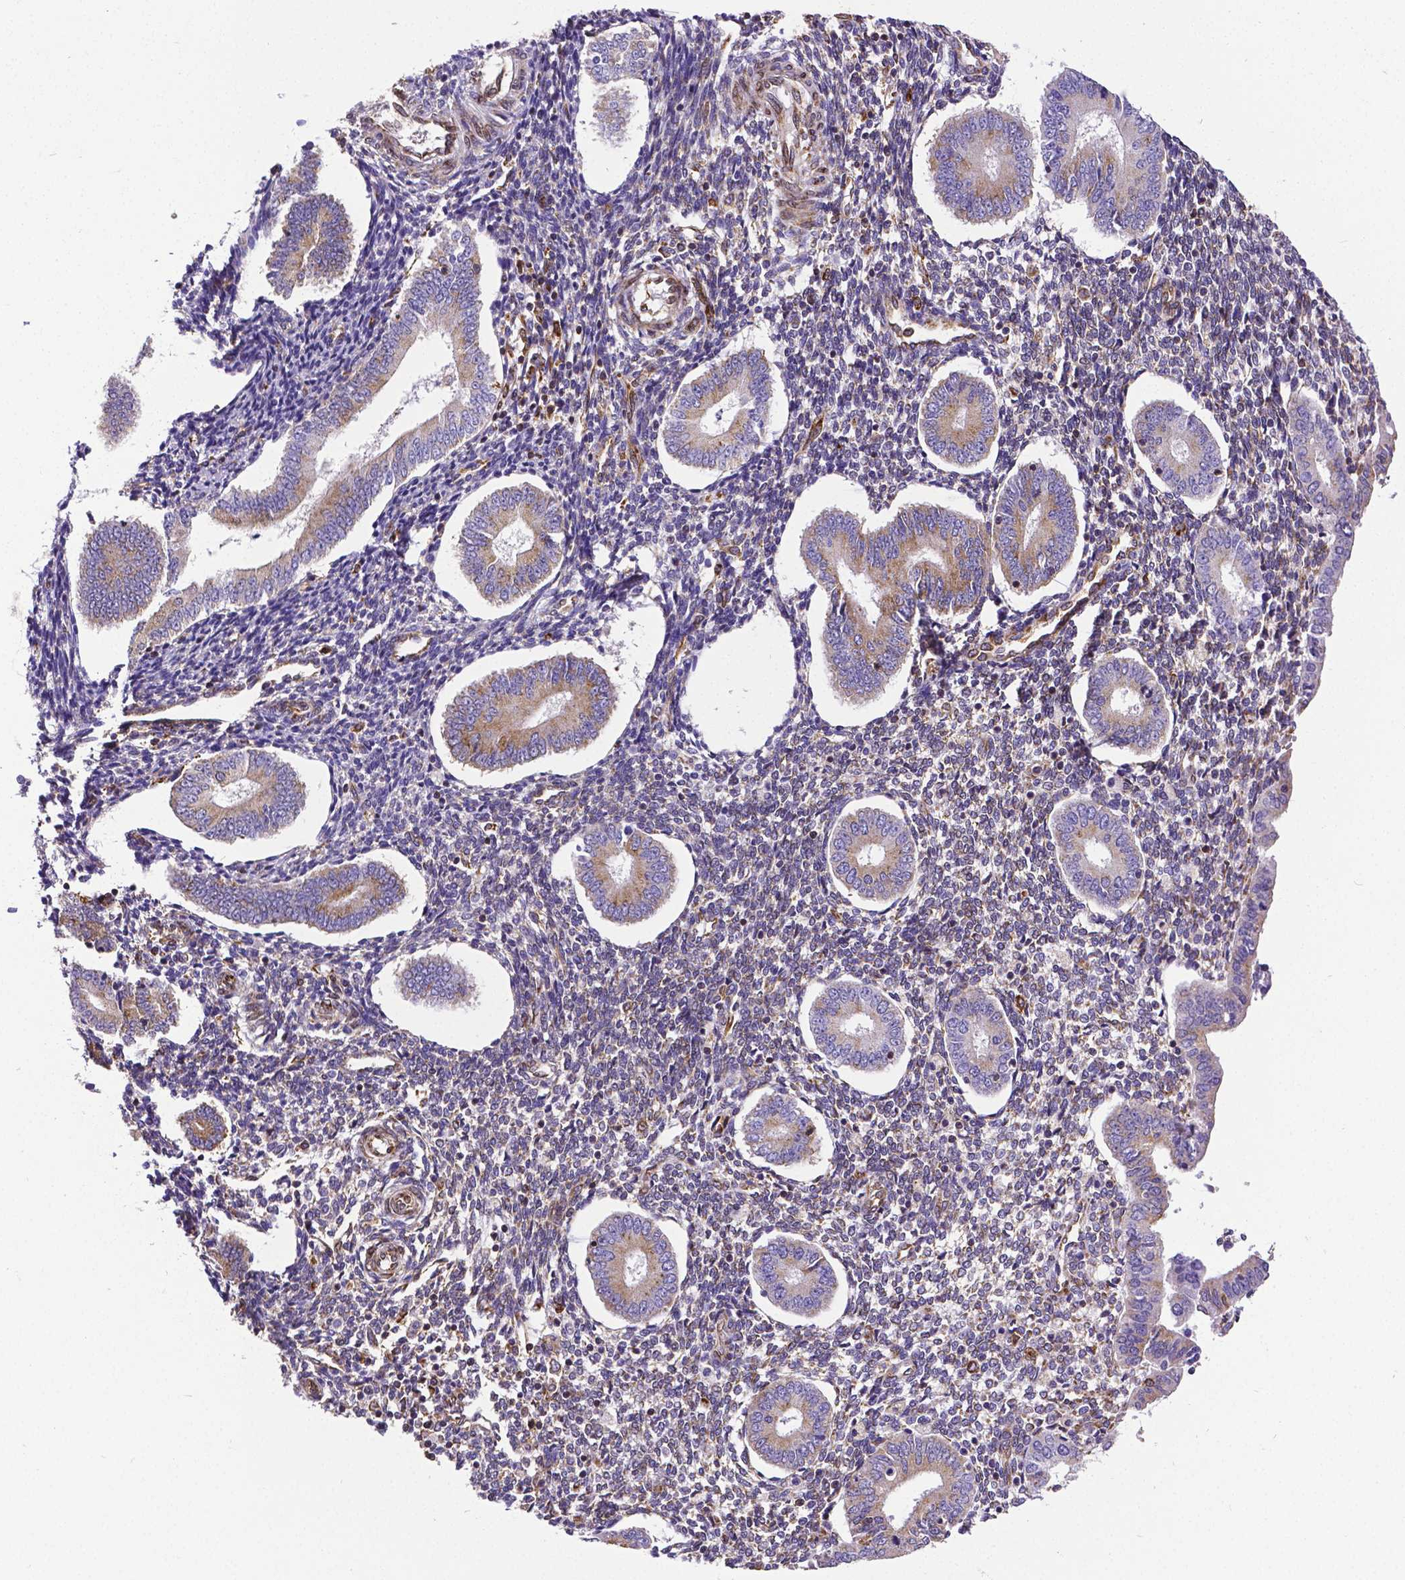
{"staining": {"intensity": "moderate", "quantity": "25%-75%", "location": "cytoplasmic/membranous"}, "tissue": "endometrium", "cell_type": "Cells in endometrial stroma", "image_type": "normal", "snomed": [{"axis": "morphology", "description": "Normal tissue, NOS"}, {"axis": "topography", "description": "Endometrium"}], "caption": "A histopathology image showing moderate cytoplasmic/membranous positivity in approximately 25%-75% of cells in endometrial stroma in benign endometrium, as visualized by brown immunohistochemical staining.", "gene": "MTDH", "patient": {"sex": "female", "age": 40}}